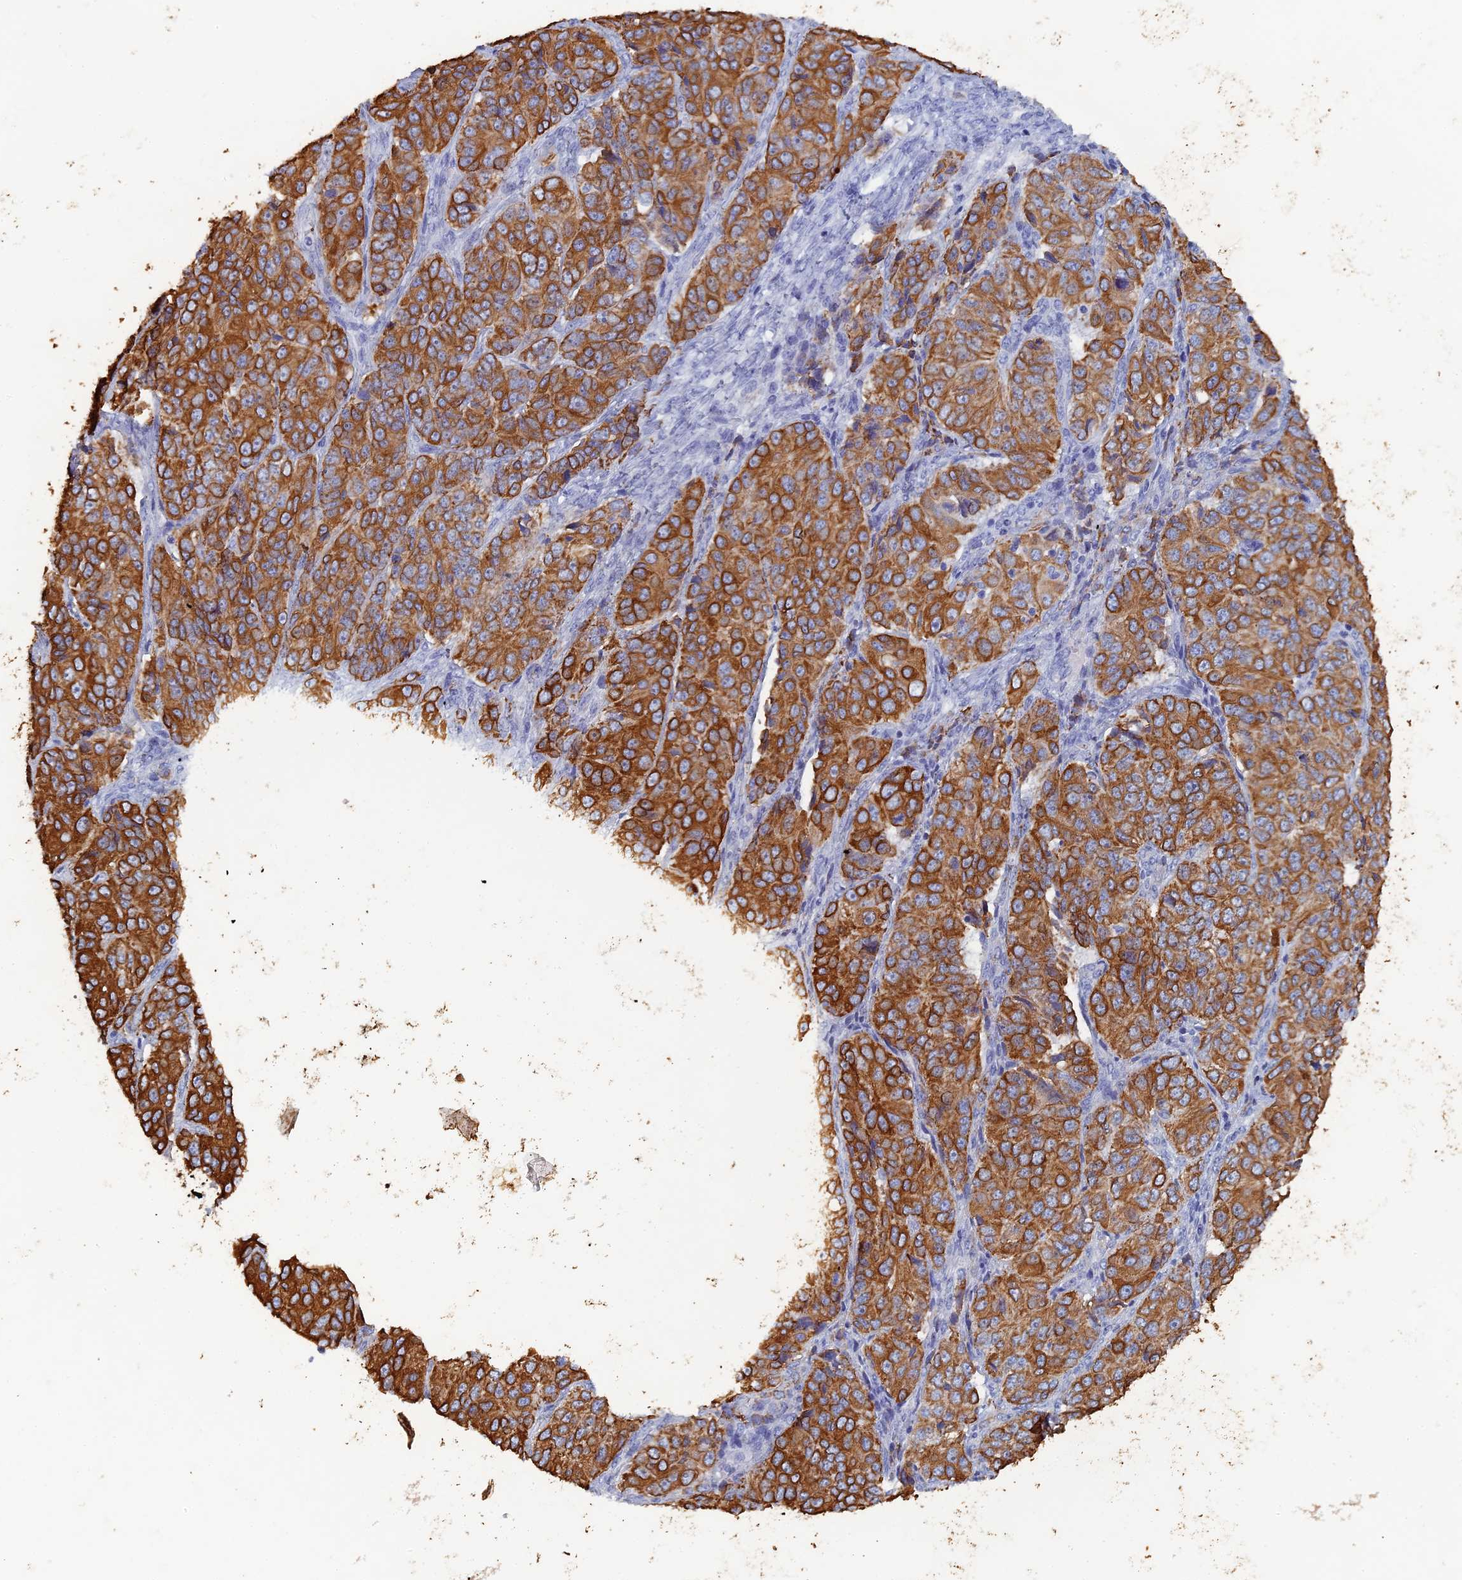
{"staining": {"intensity": "strong", "quantity": ">75%", "location": "cytoplasmic/membranous"}, "tissue": "ovarian cancer", "cell_type": "Tumor cells", "image_type": "cancer", "snomed": [{"axis": "morphology", "description": "Carcinoma, endometroid"}, {"axis": "topography", "description": "Ovary"}], "caption": "The immunohistochemical stain shows strong cytoplasmic/membranous positivity in tumor cells of endometroid carcinoma (ovarian) tissue. Using DAB (brown) and hematoxylin (blue) stains, captured at high magnification using brightfield microscopy.", "gene": "SRFBP1", "patient": {"sex": "female", "age": 51}}